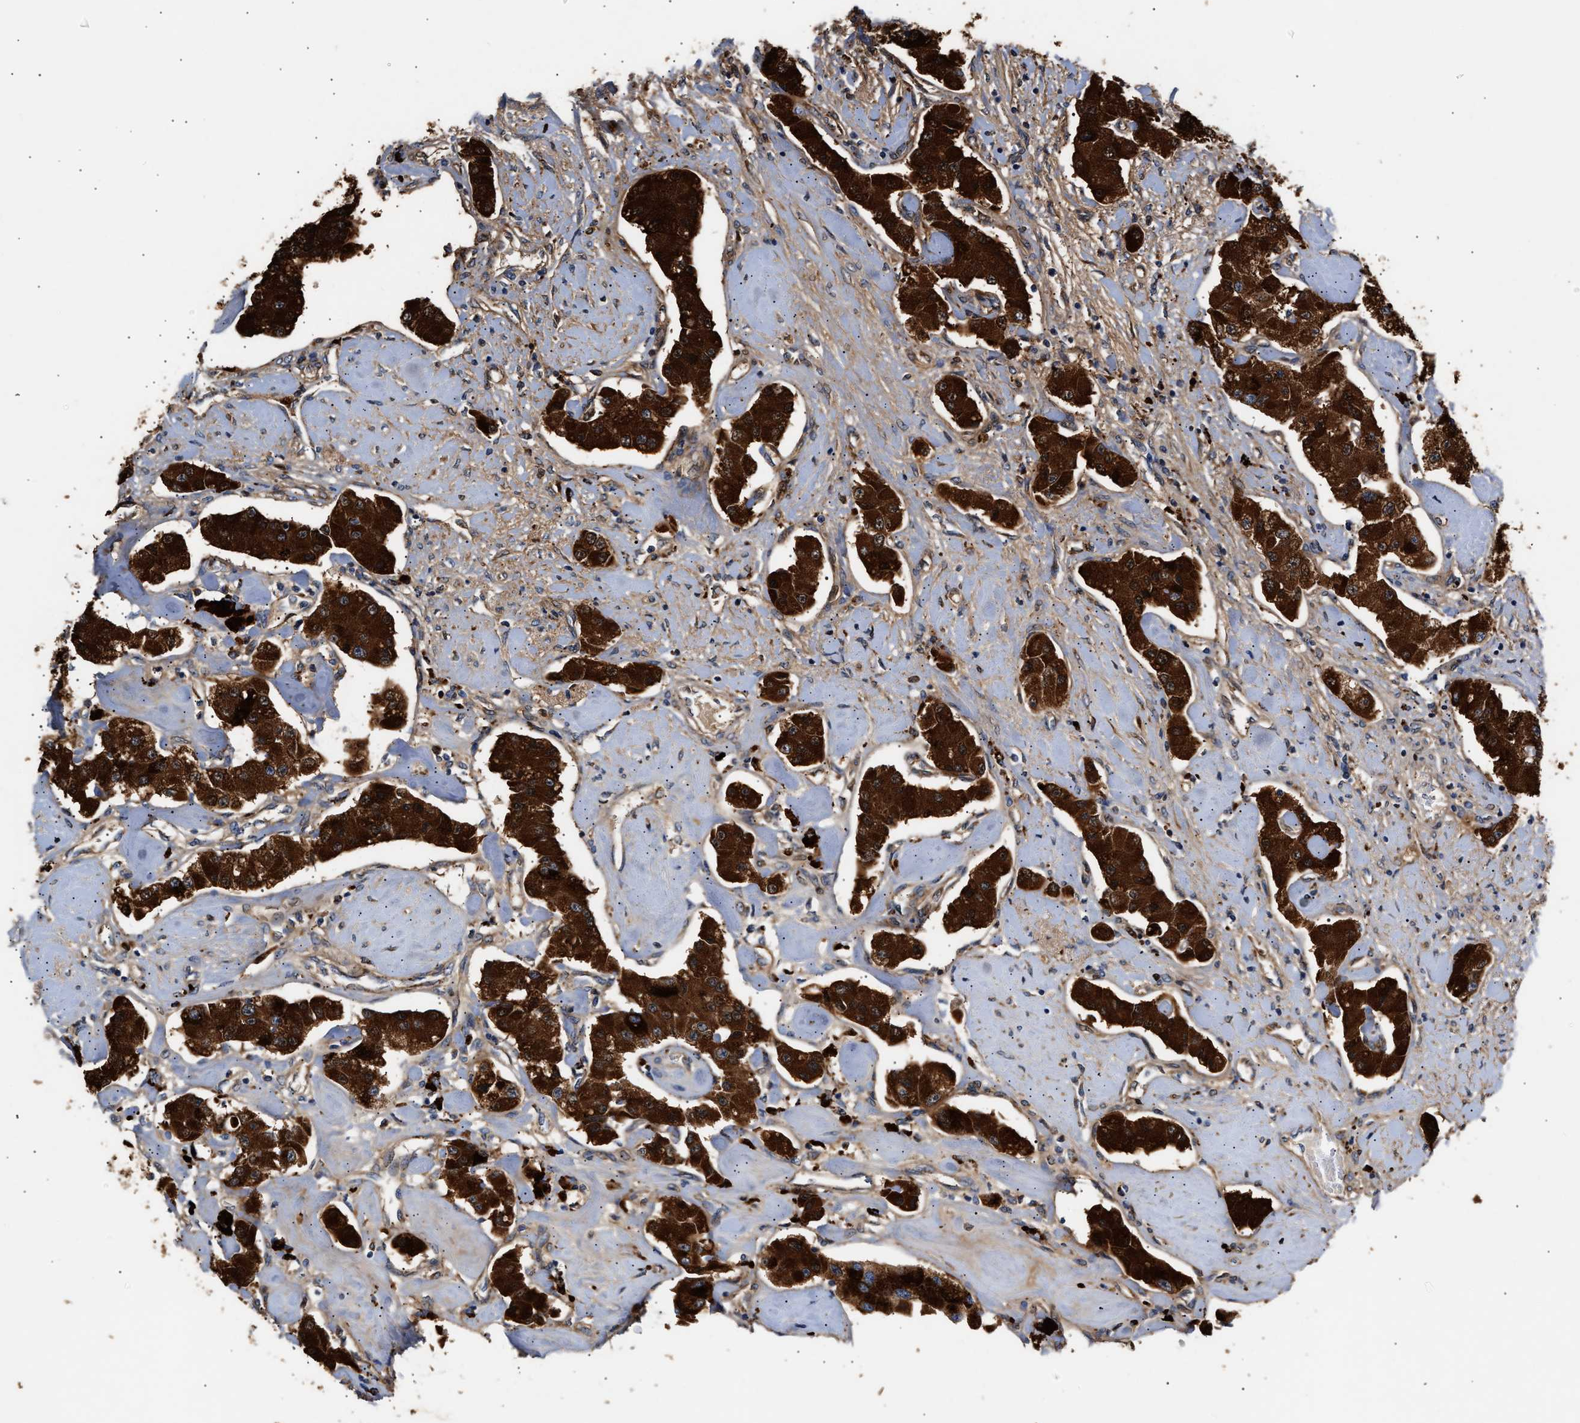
{"staining": {"intensity": "strong", "quantity": ">75%", "location": "cytoplasmic/membranous"}, "tissue": "carcinoid", "cell_type": "Tumor cells", "image_type": "cancer", "snomed": [{"axis": "morphology", "description": "Carcinoid, malignant, NOS"}, {"axis": "topography", "description": "Pancreas"}], "caption": "Carcinoid tissue shows strong cytoplasmic/membranous staining in approximately >75% of tumor cells, visualized by immunohistochemistry.", "gene": "CCDC146", "patient": {"sex": "male", "age": 41}}